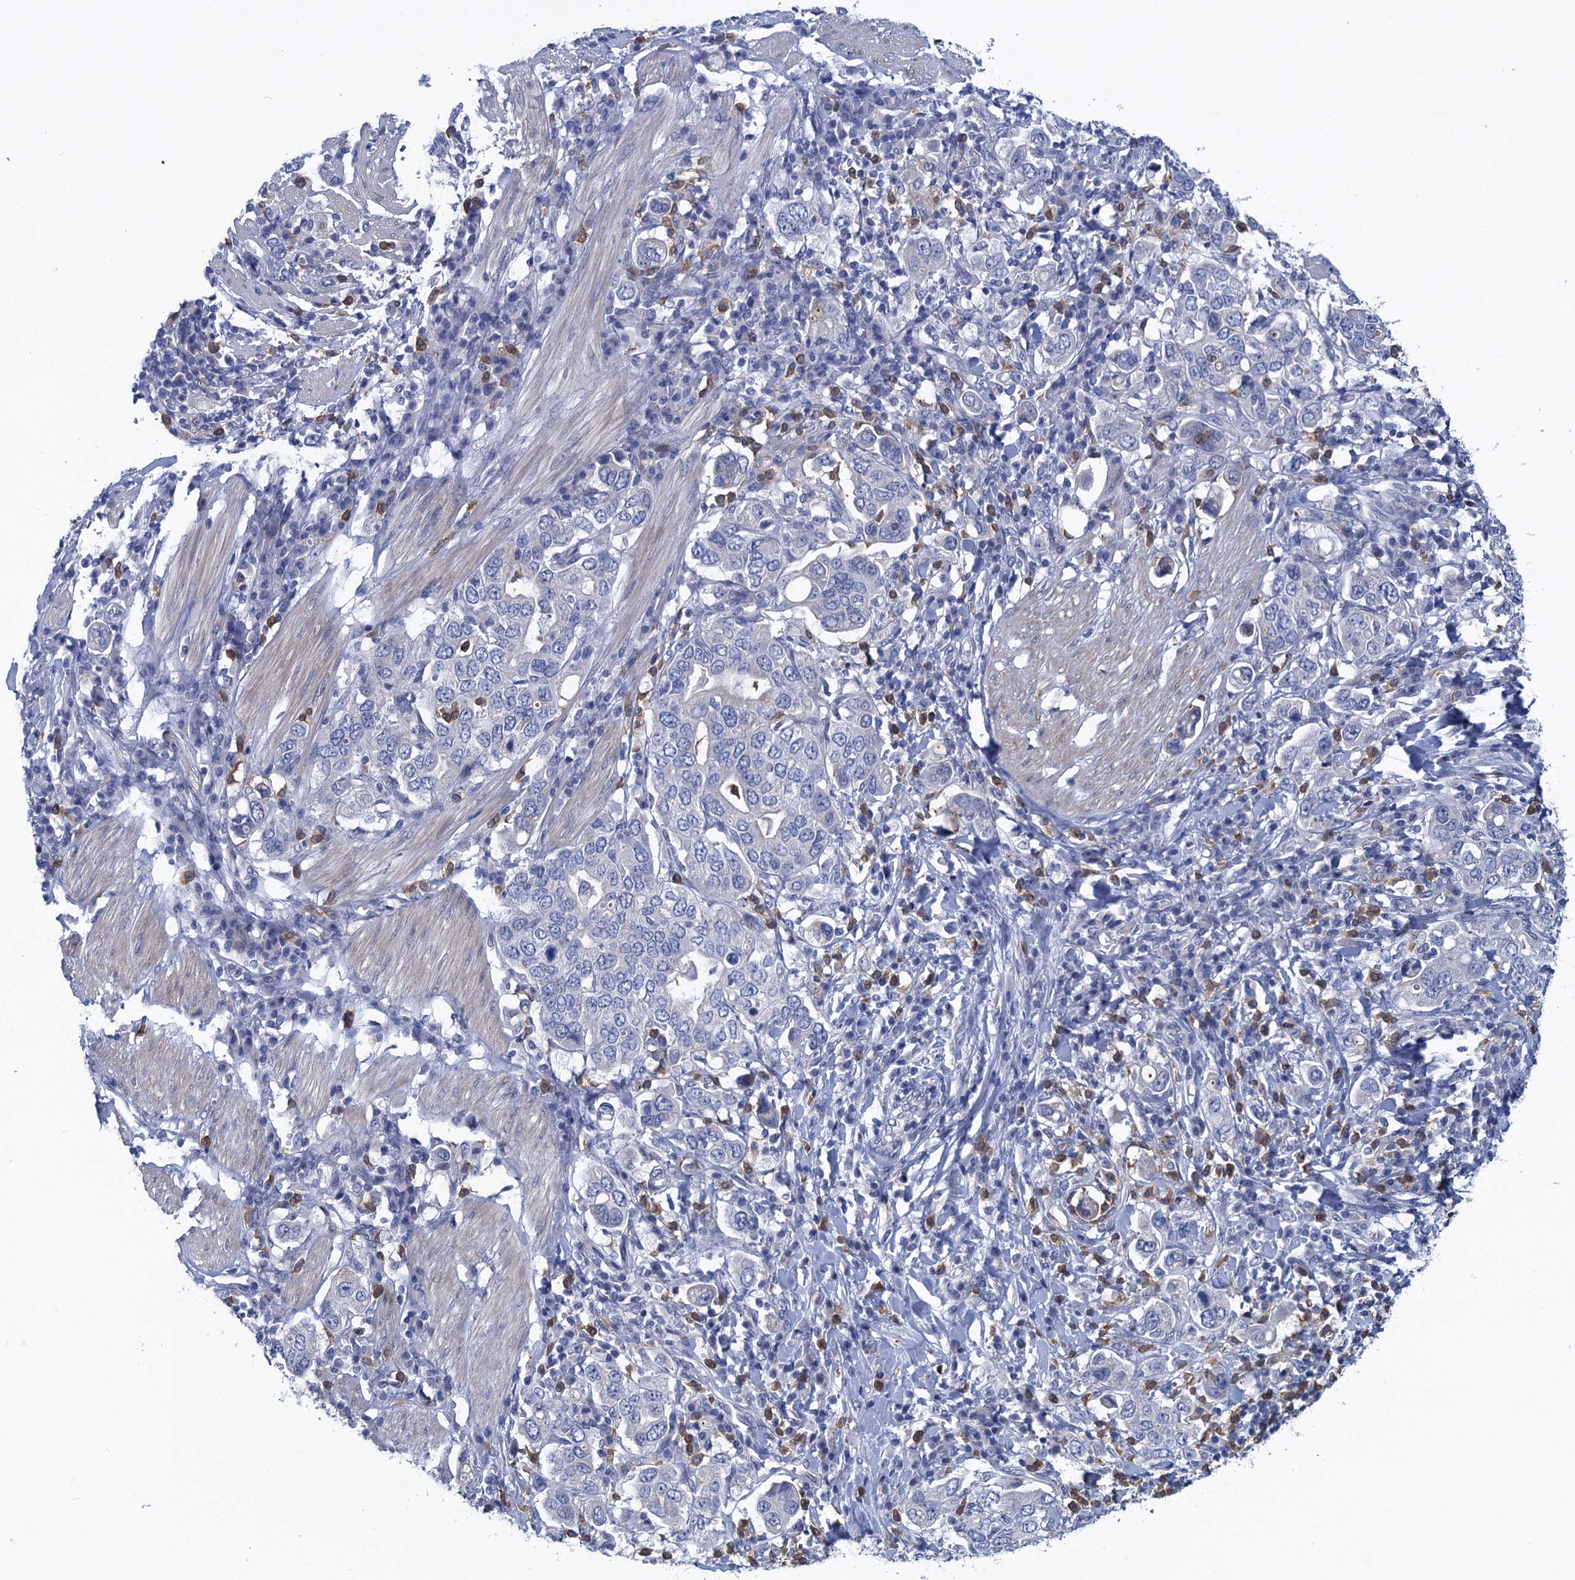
{"staining": {"intensity": "negative", "quantity": "none", "location": "none"}, "tissue": "stomach cancer", "cell_type": "Tumor cells", "image_type": "cancer", "snomed": [{"axis": "morphology", "description": "Adenocarcinoma, NOS"}, {"axis": "topography", "description": "Stomach, upper"}], "caption": "Tumor cells show no significant protein staining in stomach cancer (adenocarcinoma).", "gene": "SCEL", "patient": {"sex": "male", "age": 62}}